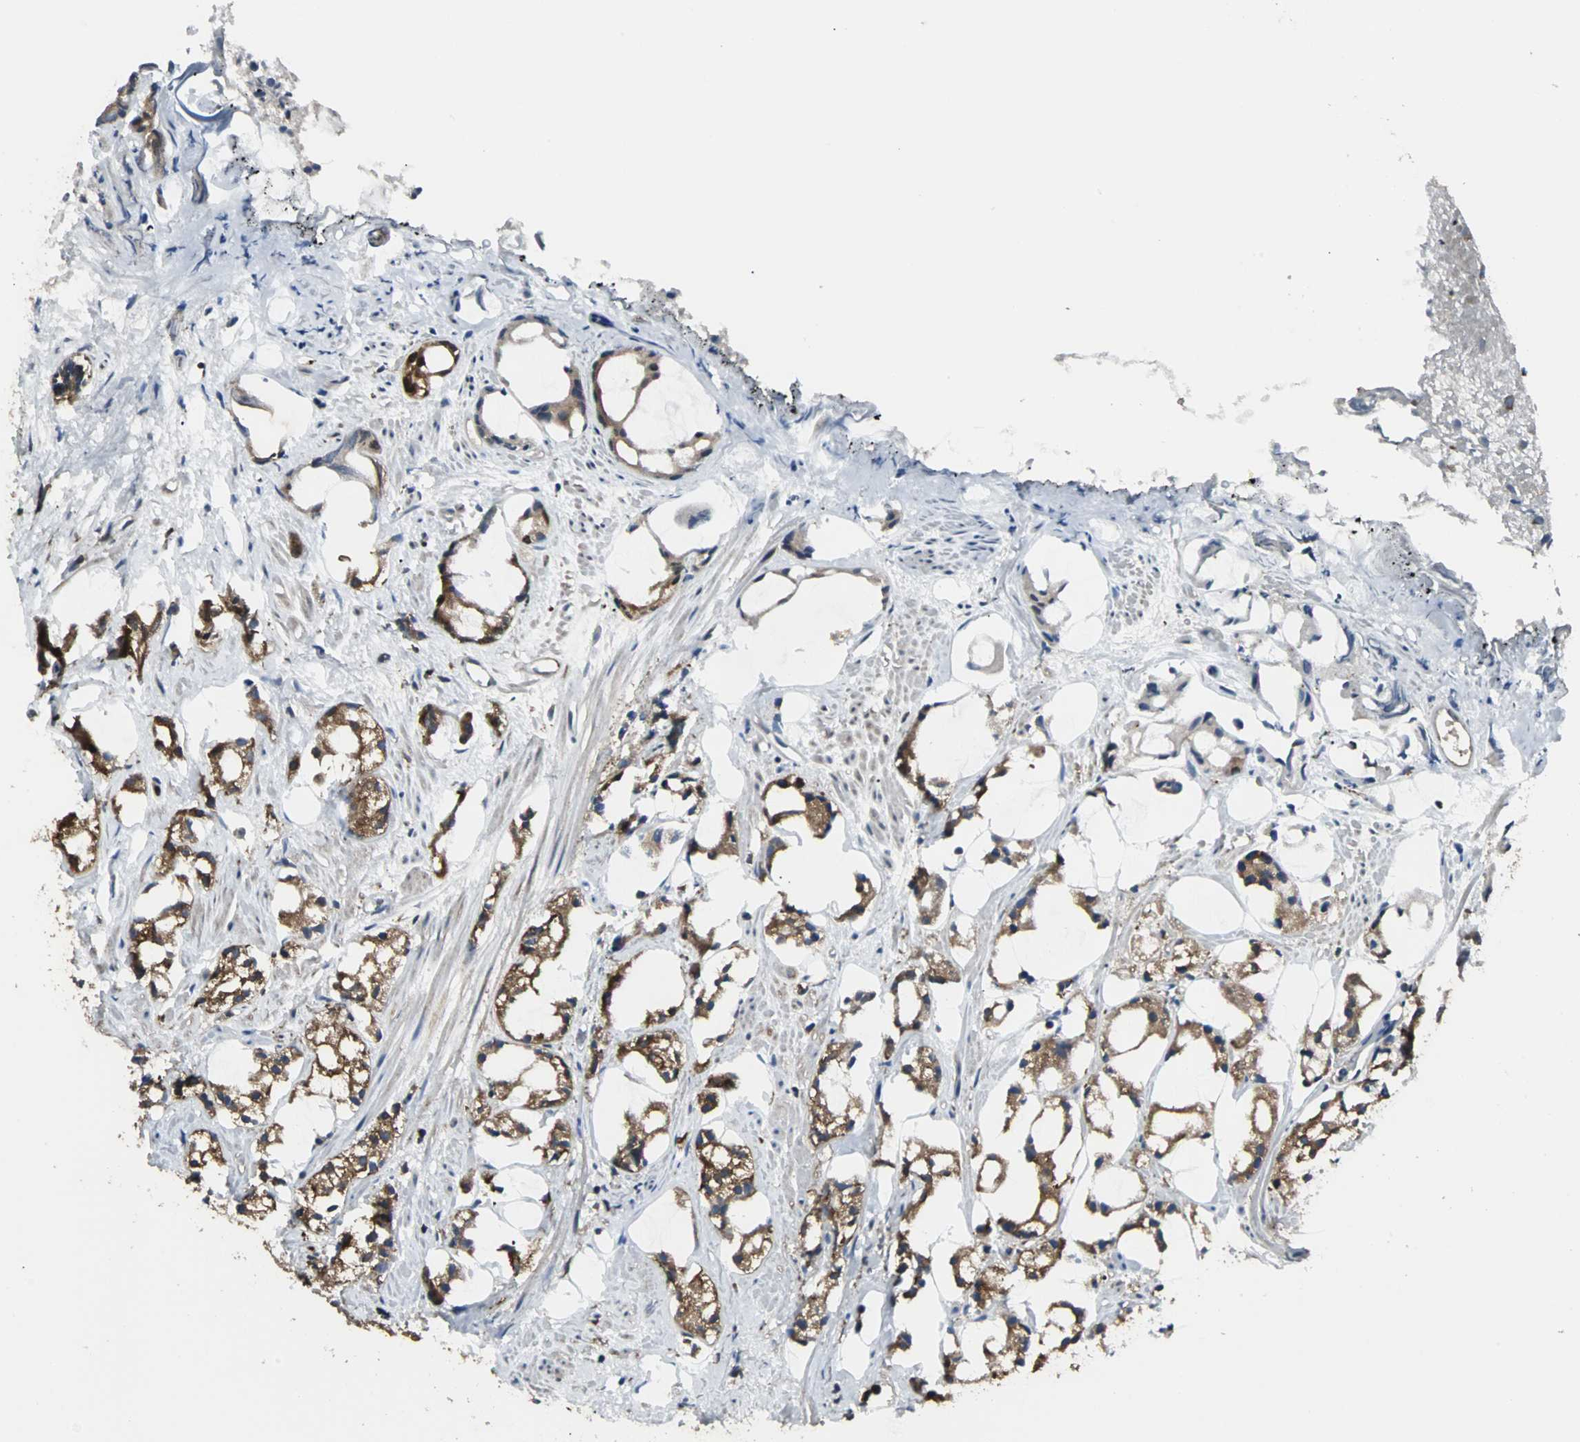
{"staining": {"intensity": "strong", "quantity": ">75%", "location": "cytoplasmic/membranous"}, "tissue": "prostate cancer", "cell_type": "Tumor cells", "image_type": "cancer", "snomed": [{"axis": "morphology", "description": "Adenocarcinoma, Low grade"}, {"axis": "topography", "description": "Prostate"}], "caption": "Brown immunohistochemical staining in prostate adenocarcinoma (low-grade) exhibits strong cytoplasmic/membranous expression in approximately >75% of tumor cells. The protein is stained brown, and the nuclei are stained in blue (DAB (3,3'-diaminobenzidine) IHC with brightfield microscopy, high magnification).", "gene": "LRRFIP1", "patient": {"sex": "male", "age": 63}}